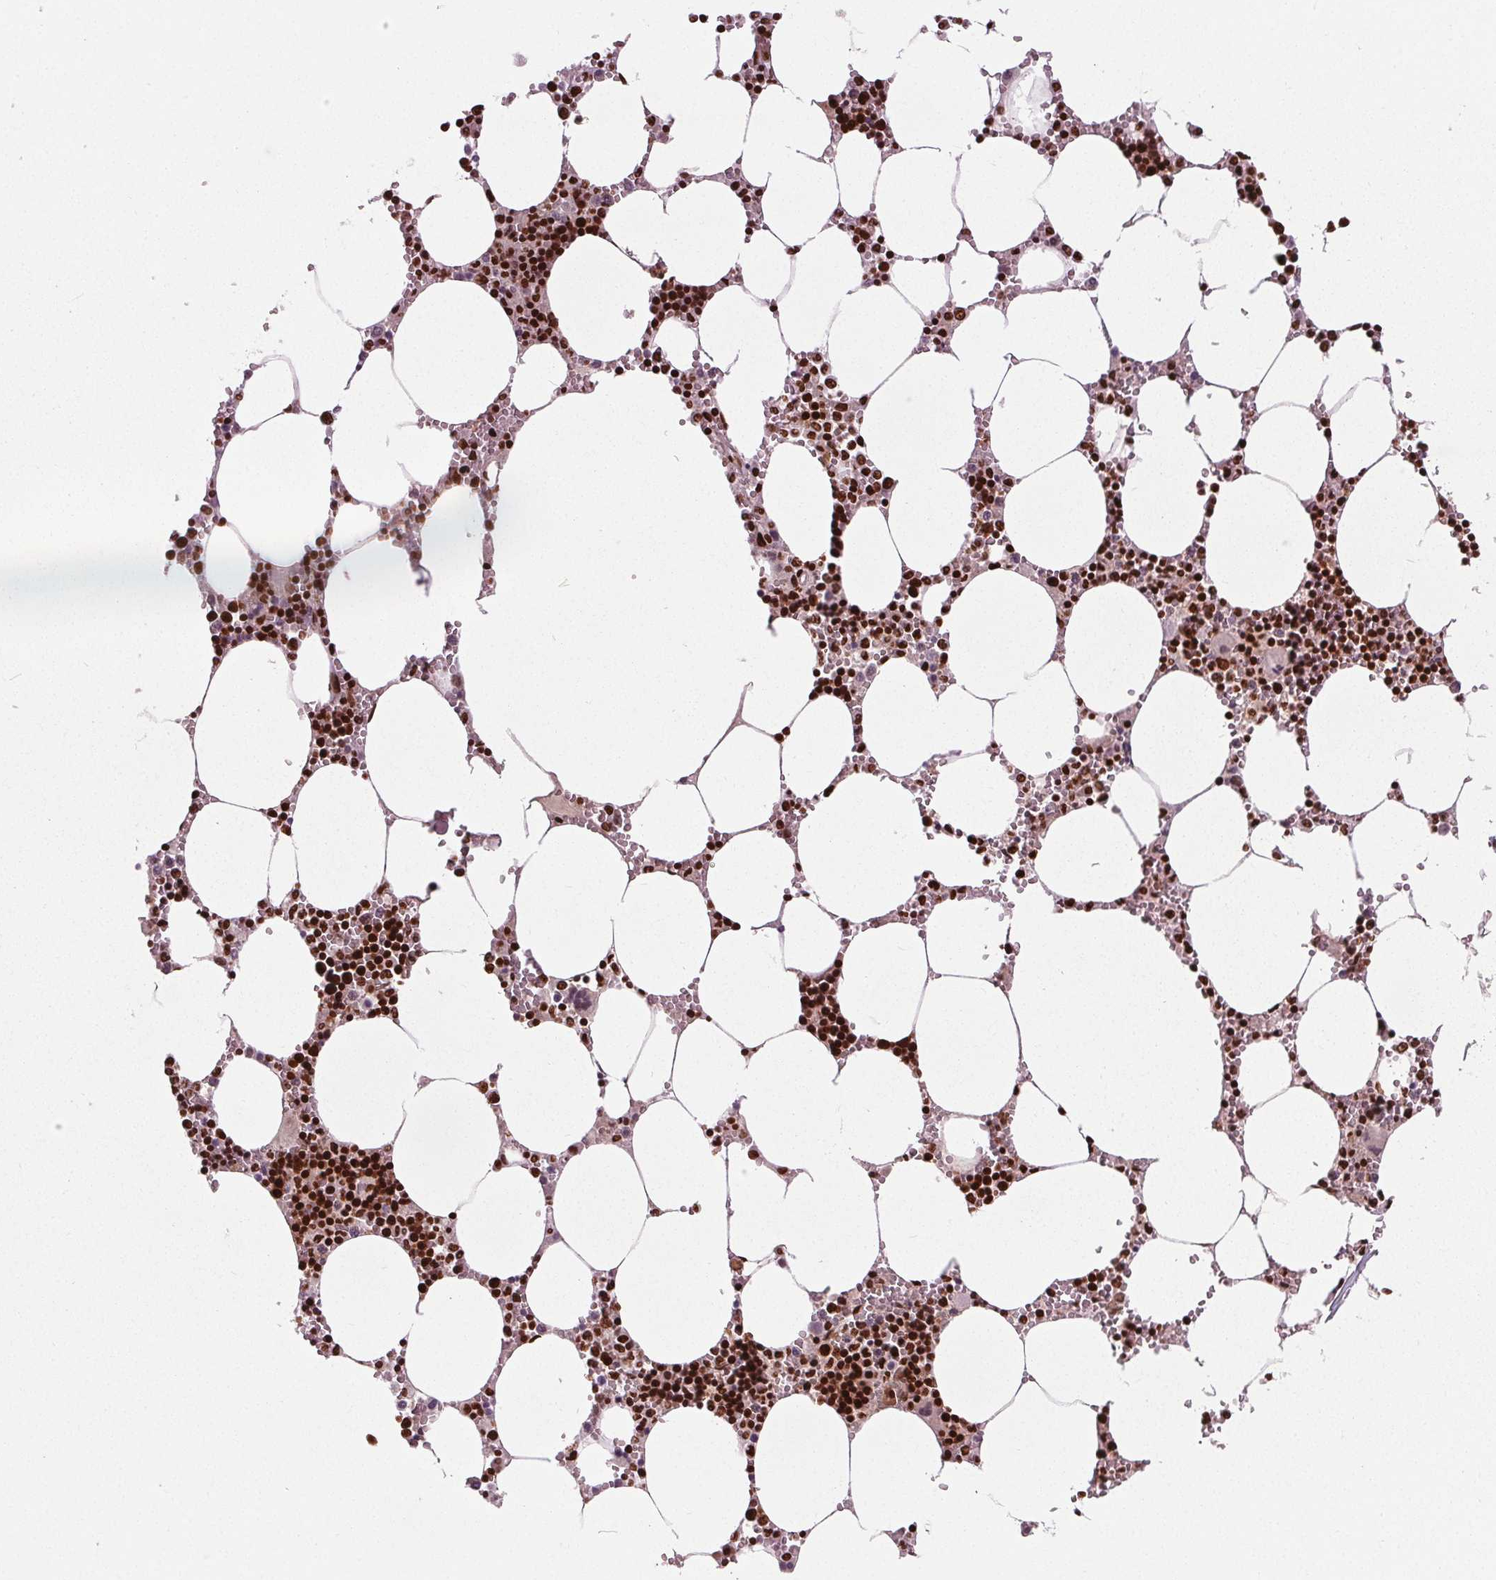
{"staining": {"intensity": "strong", "quantity": ">75%", "location": "nuclear"}, "tissue": "bone marrow", "cell_type": "Hematopoietic cells", "image_type": "normal", "snomed": [{"axis": "morphology", "description": "Normal tissue, NOS"}, {"axis": "topography", "description": "Bone marrow"}], "caption": "The photomicrograph exhibits a brown stain indicating the presence of a protein in the nuclear of hematopoietic cells in bone marrow.", "gene": "BRD4", "patient": {"sex": "male", "age": 54}}